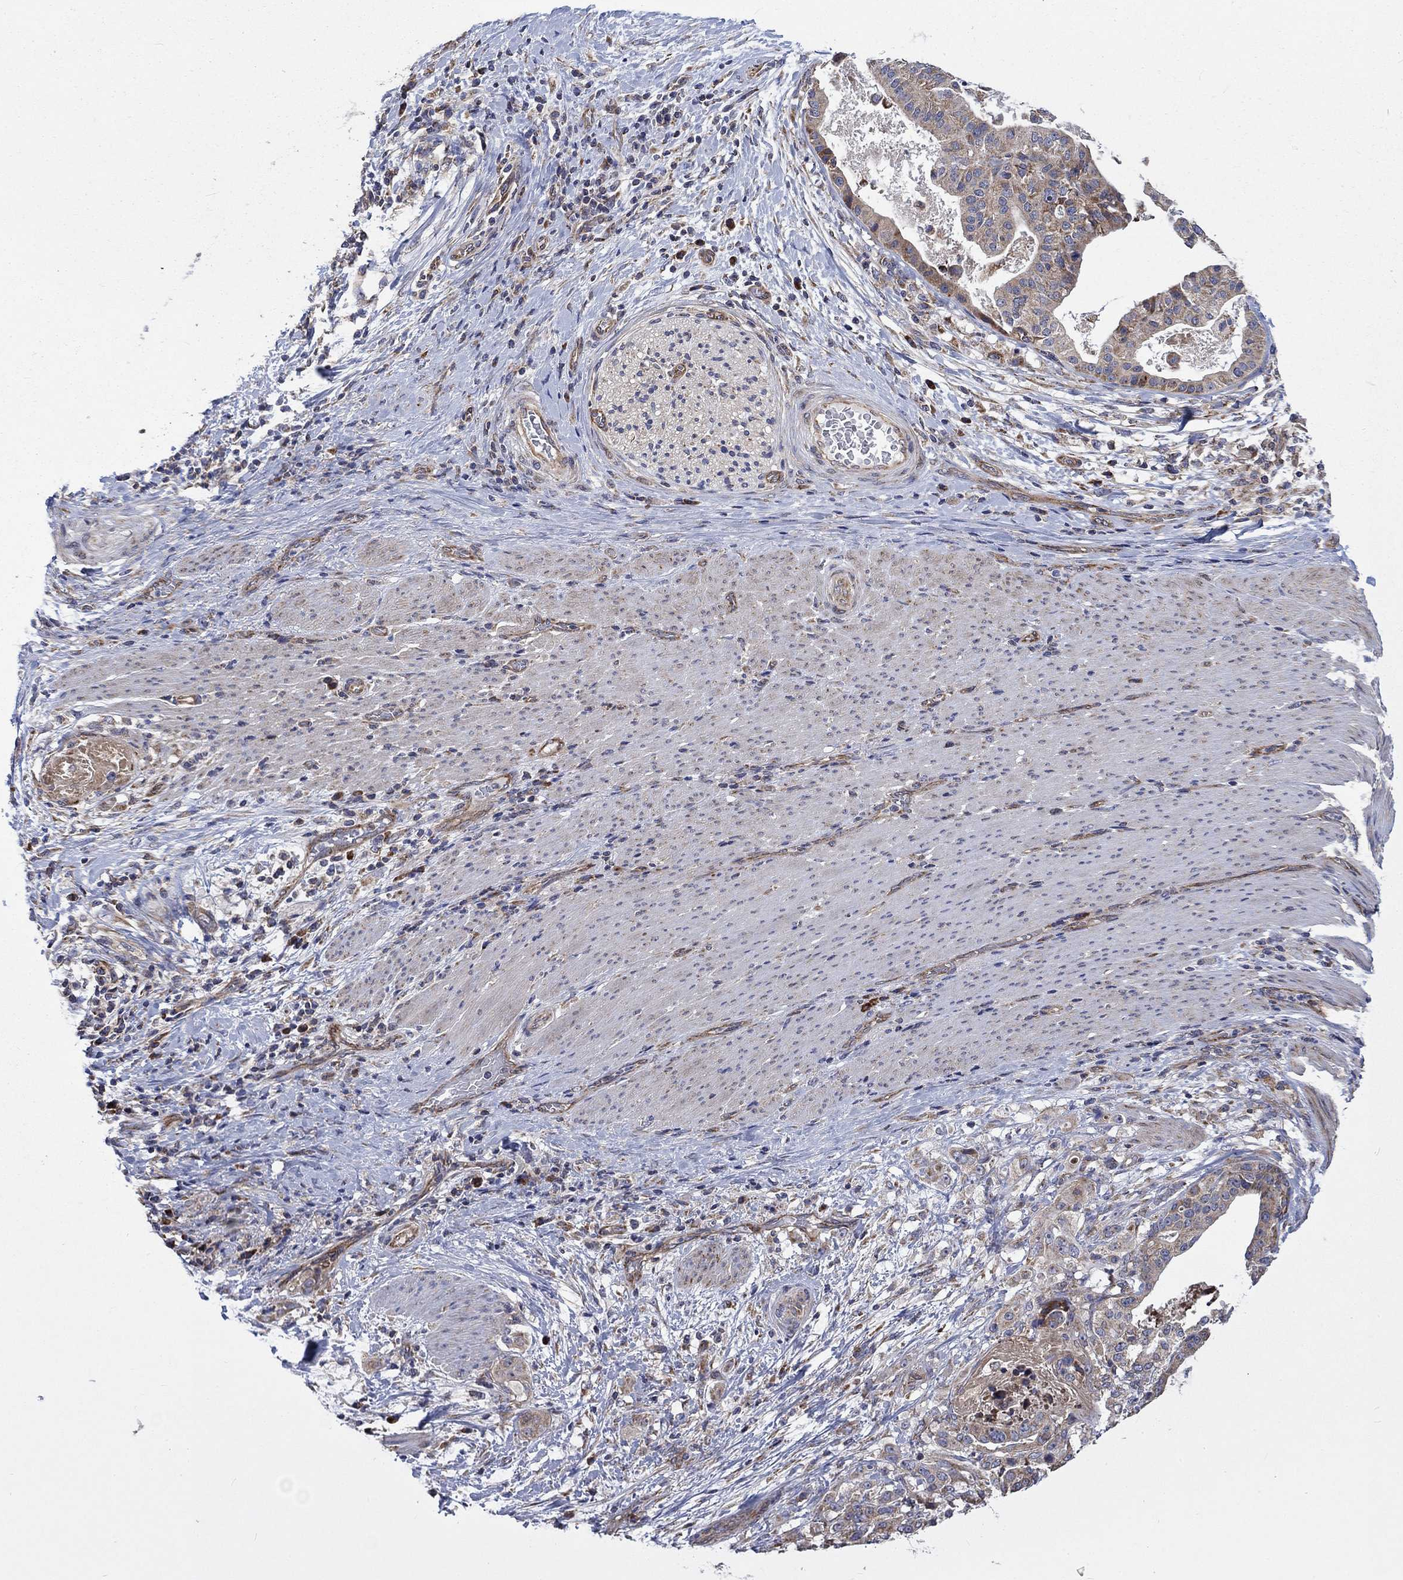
{"staining": {"intensity": "weak", "quantity": ">75%", "location": "cytoplasmic/membranous"}, "tissue": "stomach cancer", "cell_type": "Tumor cells", "image_type": "cancer", "snomed": [{"axis": "morphology", "description": "Adenocarcinoma, NOS"}, {"axis": "topography", "description": "Stomach"}], "caption": "Weak cytoplasmic/membranous staining for a protein is present in about >75% of tumor cells of adenocarcinoma (stomach) using immunohistochemistry (IHC).", "gene": "RPLP0", "patient": {"sex": "male", "age": 48}}